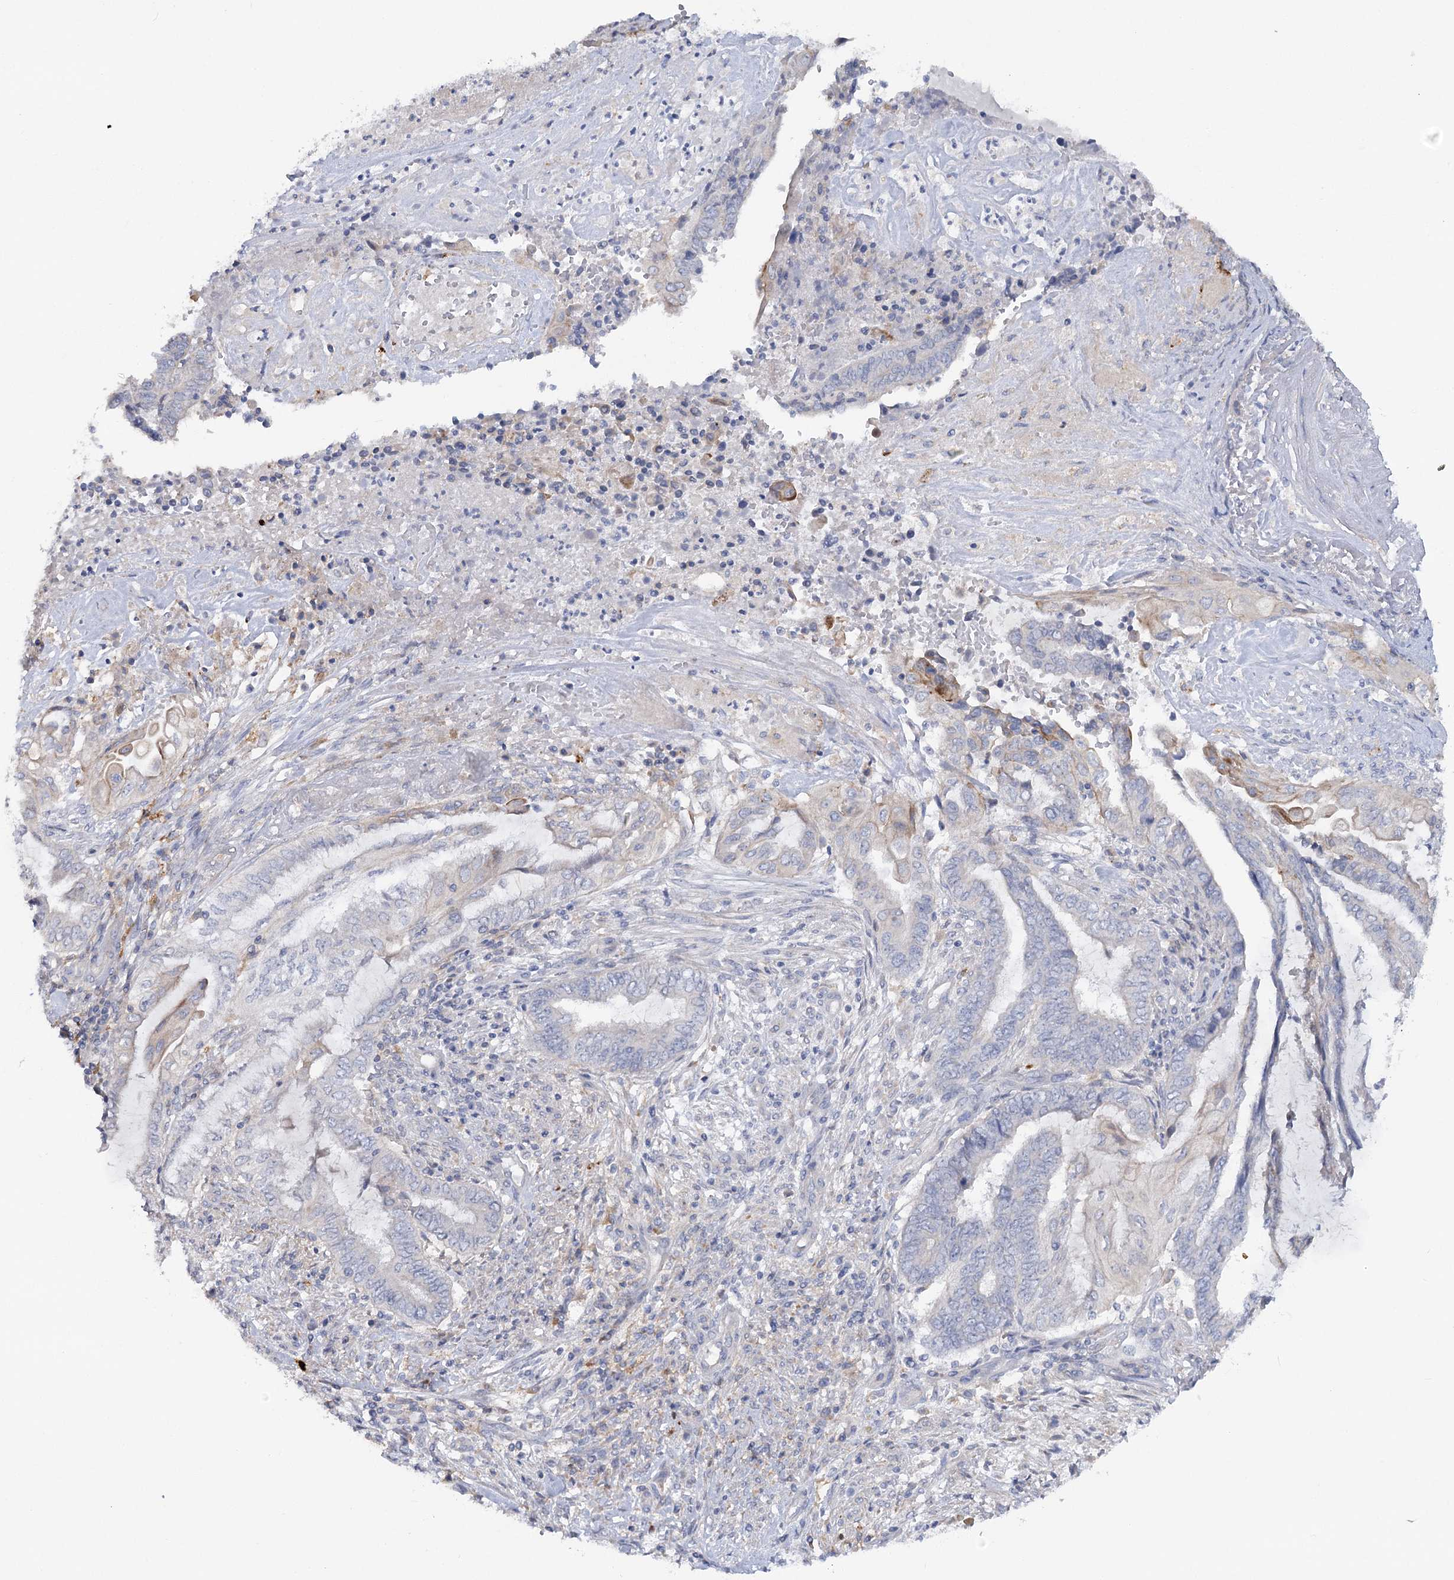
{"staining": {"intensity": "negative", "quantity": "none", "location": "none"}, "tissue": "endometrial cancer", "cell_type": "Tumor cells", "image_type": "cancer", "snomed": [{"axis": "morphology", "description": "Adenocarcinoma, NOS"}, {"axis": "topography", "description": "Uterus"}, {"axis": "topography", "description": "Endometrium"}], "caption": "This is a image of immunohistochemistry staining of endometrial cancer, which shows no staining in tumor cells.", "gene": "SCN11A", "patient": {"sex": "female", "age": 70}}